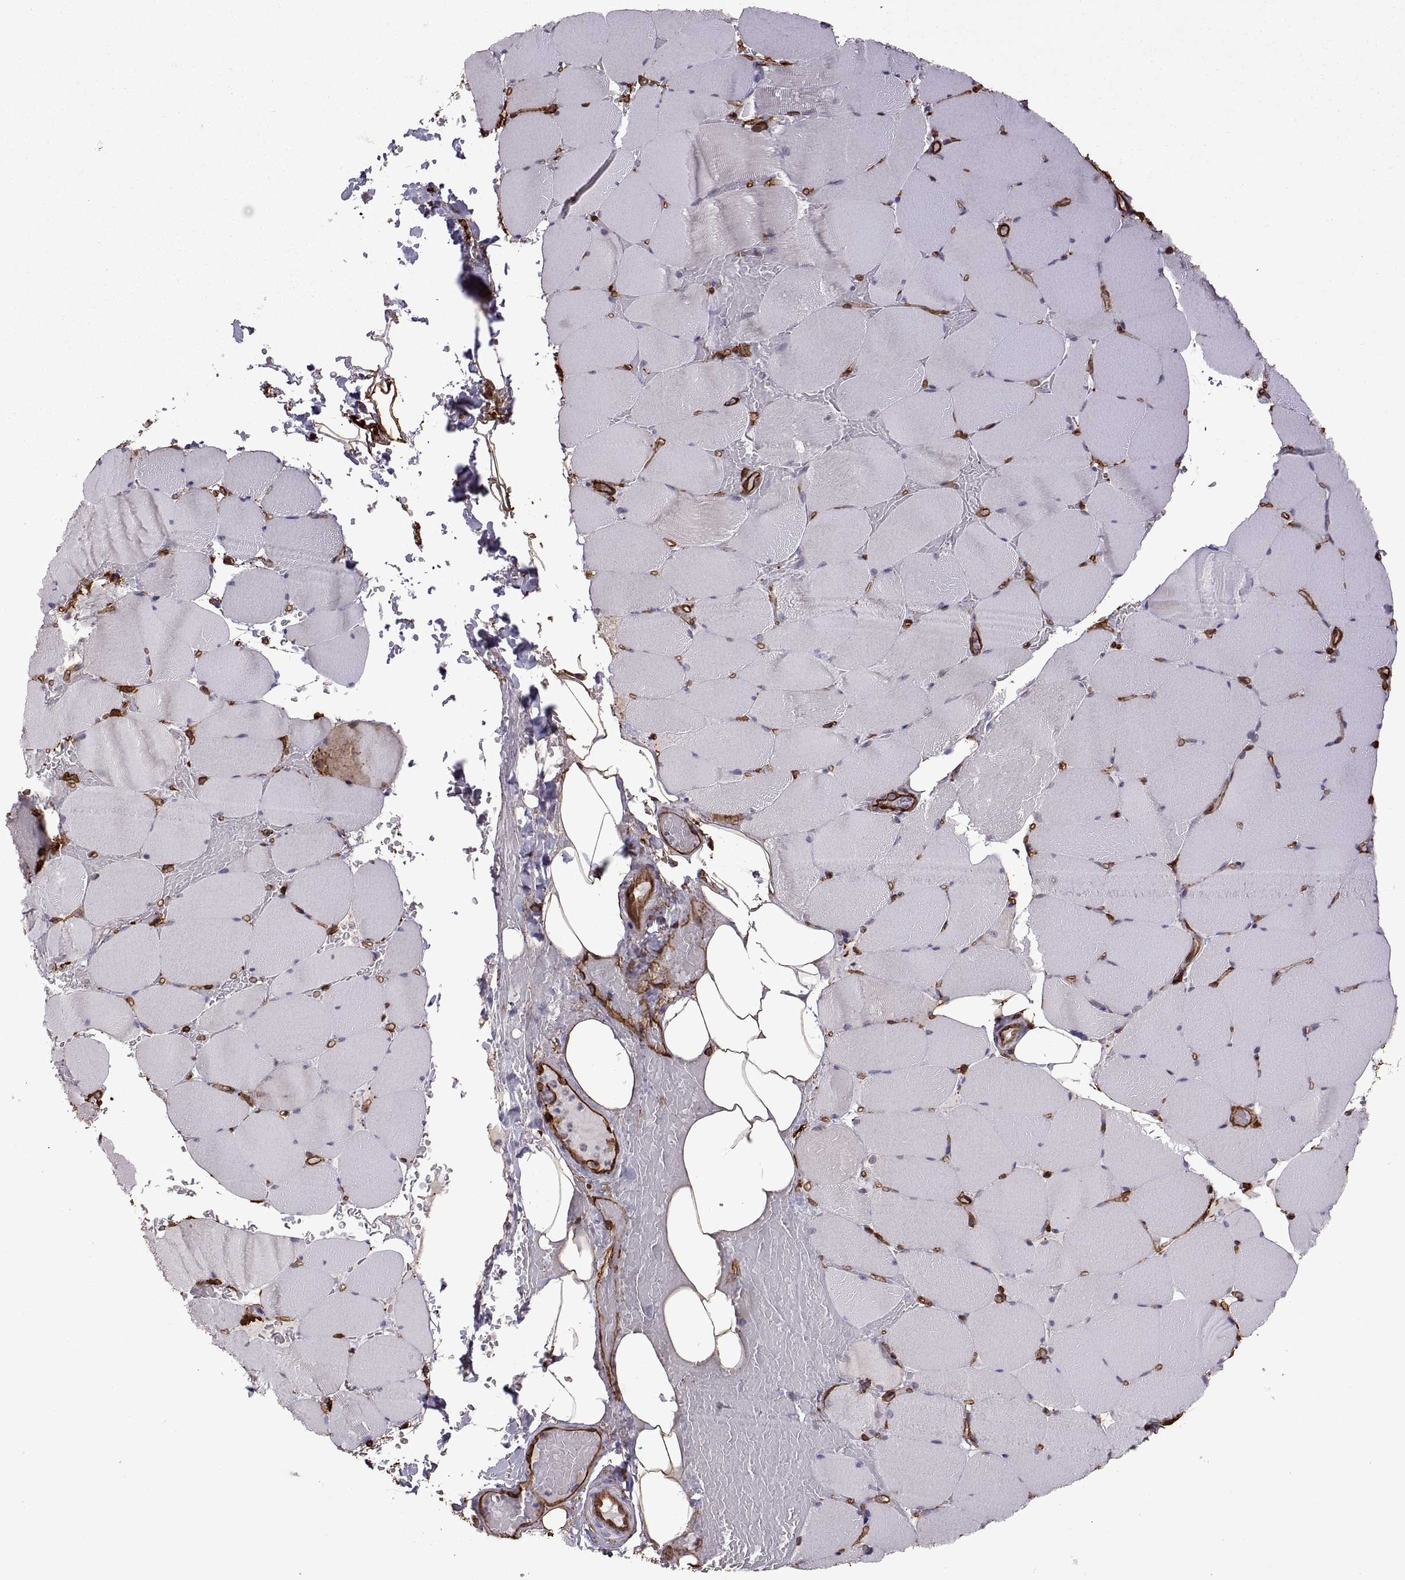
{"staining": {"intensity": "negative", "quantity": "none", "location": "none"}, "tissue": "skeletal muscle", "cell_type": "Myocytes", "image_type": "normal", "snomed": [{"axis": "morphology", "description": "Normal tissue, NOS"}, {"axis": "topography", "description": "Skeletal muscle"}], "caption": "IHC photomicrograph of normal skeletal muscle stained for a protein (brown), which shows no staining in myocytes.", "gene": "S100A10", "patient": {"sex": "female", "age": 37}}